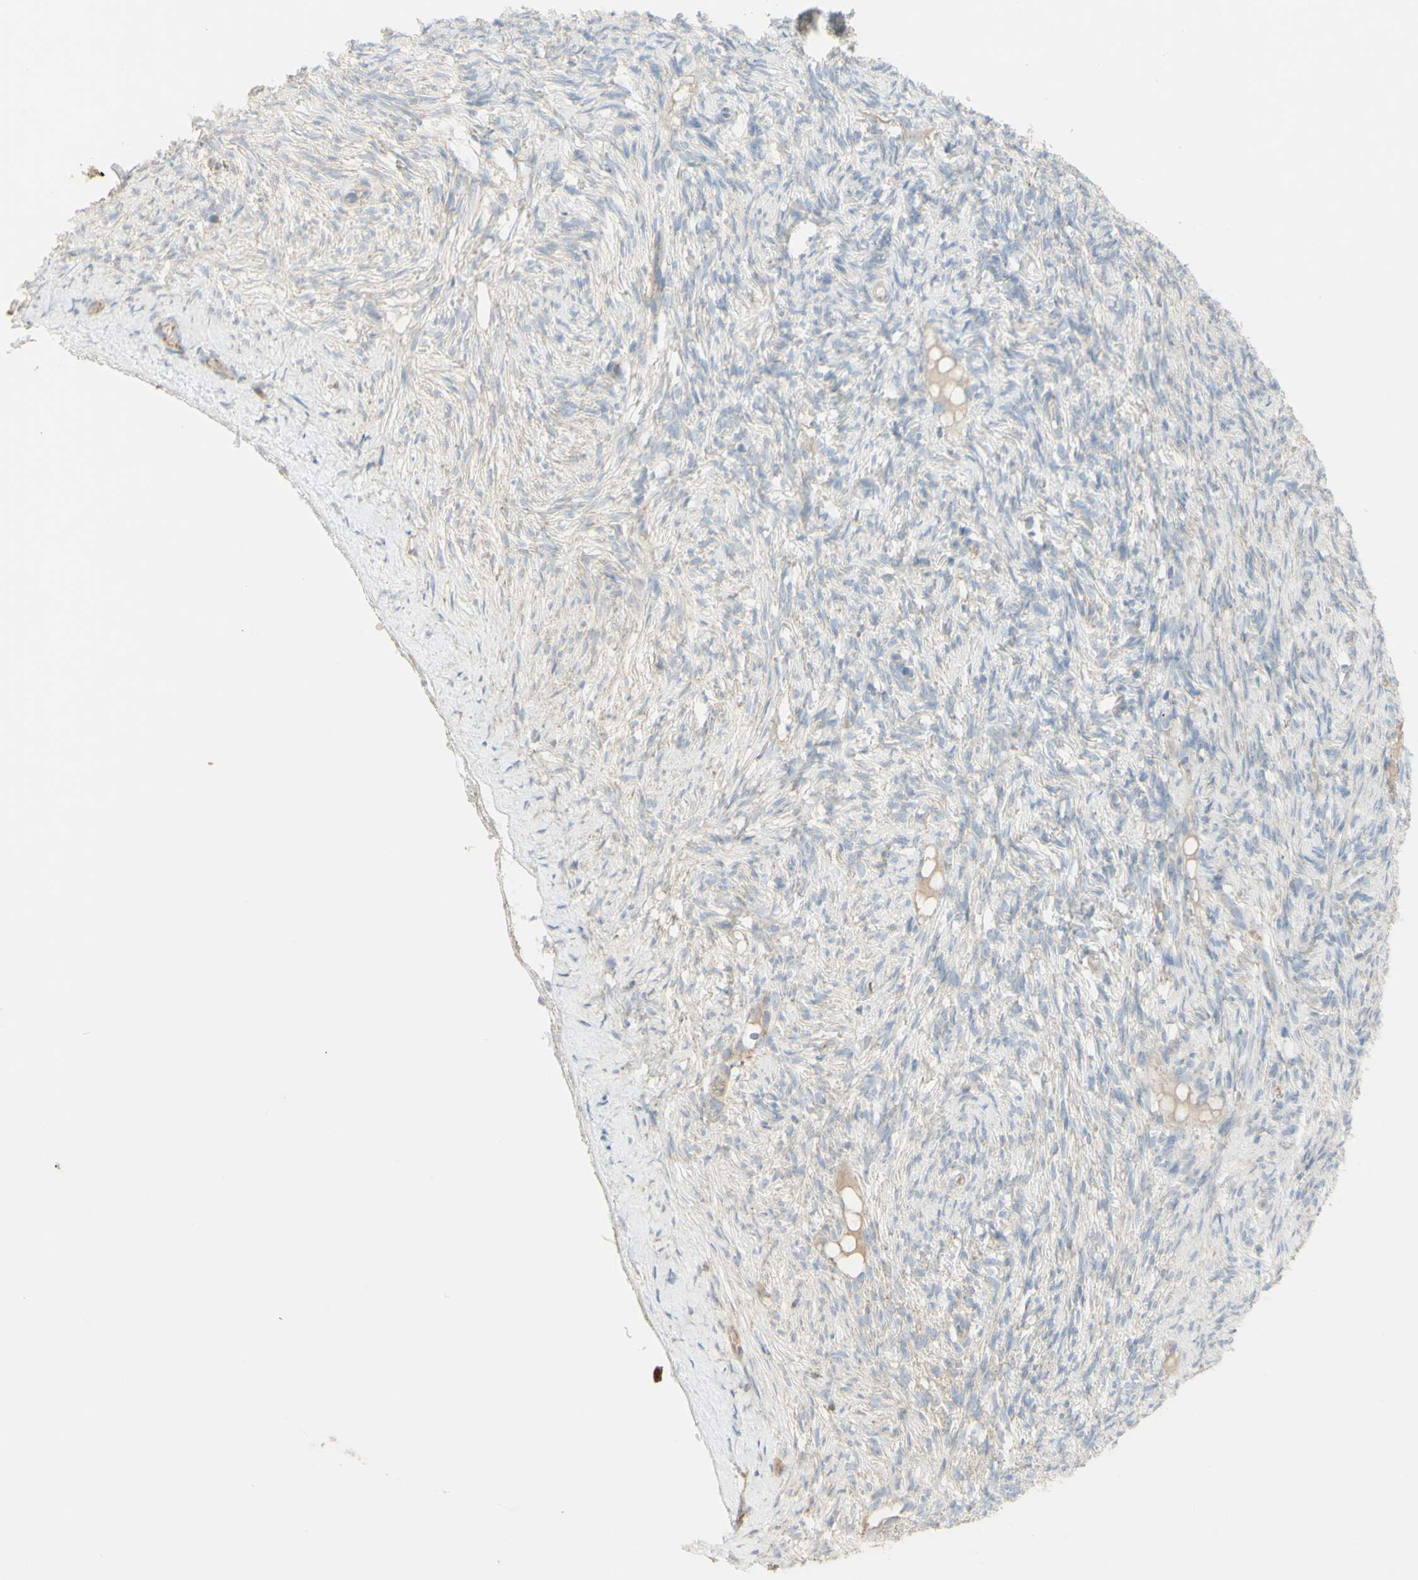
{"staining": {"intensity": "negative", "quantity": "none", "location": "none"}, "tissue": "ovary", "cell_type": "Ovarian stroma cells", "image_type": "normal", "snomed": [{"axis": "morphology", "description": "Normal tissue, NOS"}, {"axis": "topography", "description": "Ovary"}], "caption": "High power microscopy image of an immunohistochemistry micrograph of benign ovary, revealing no significant staining in ovarian stroma cells. (DAB IHC, high magnification).", "gene": "CNTNAP1", "patient": {"sex": "female", "age": 33}}